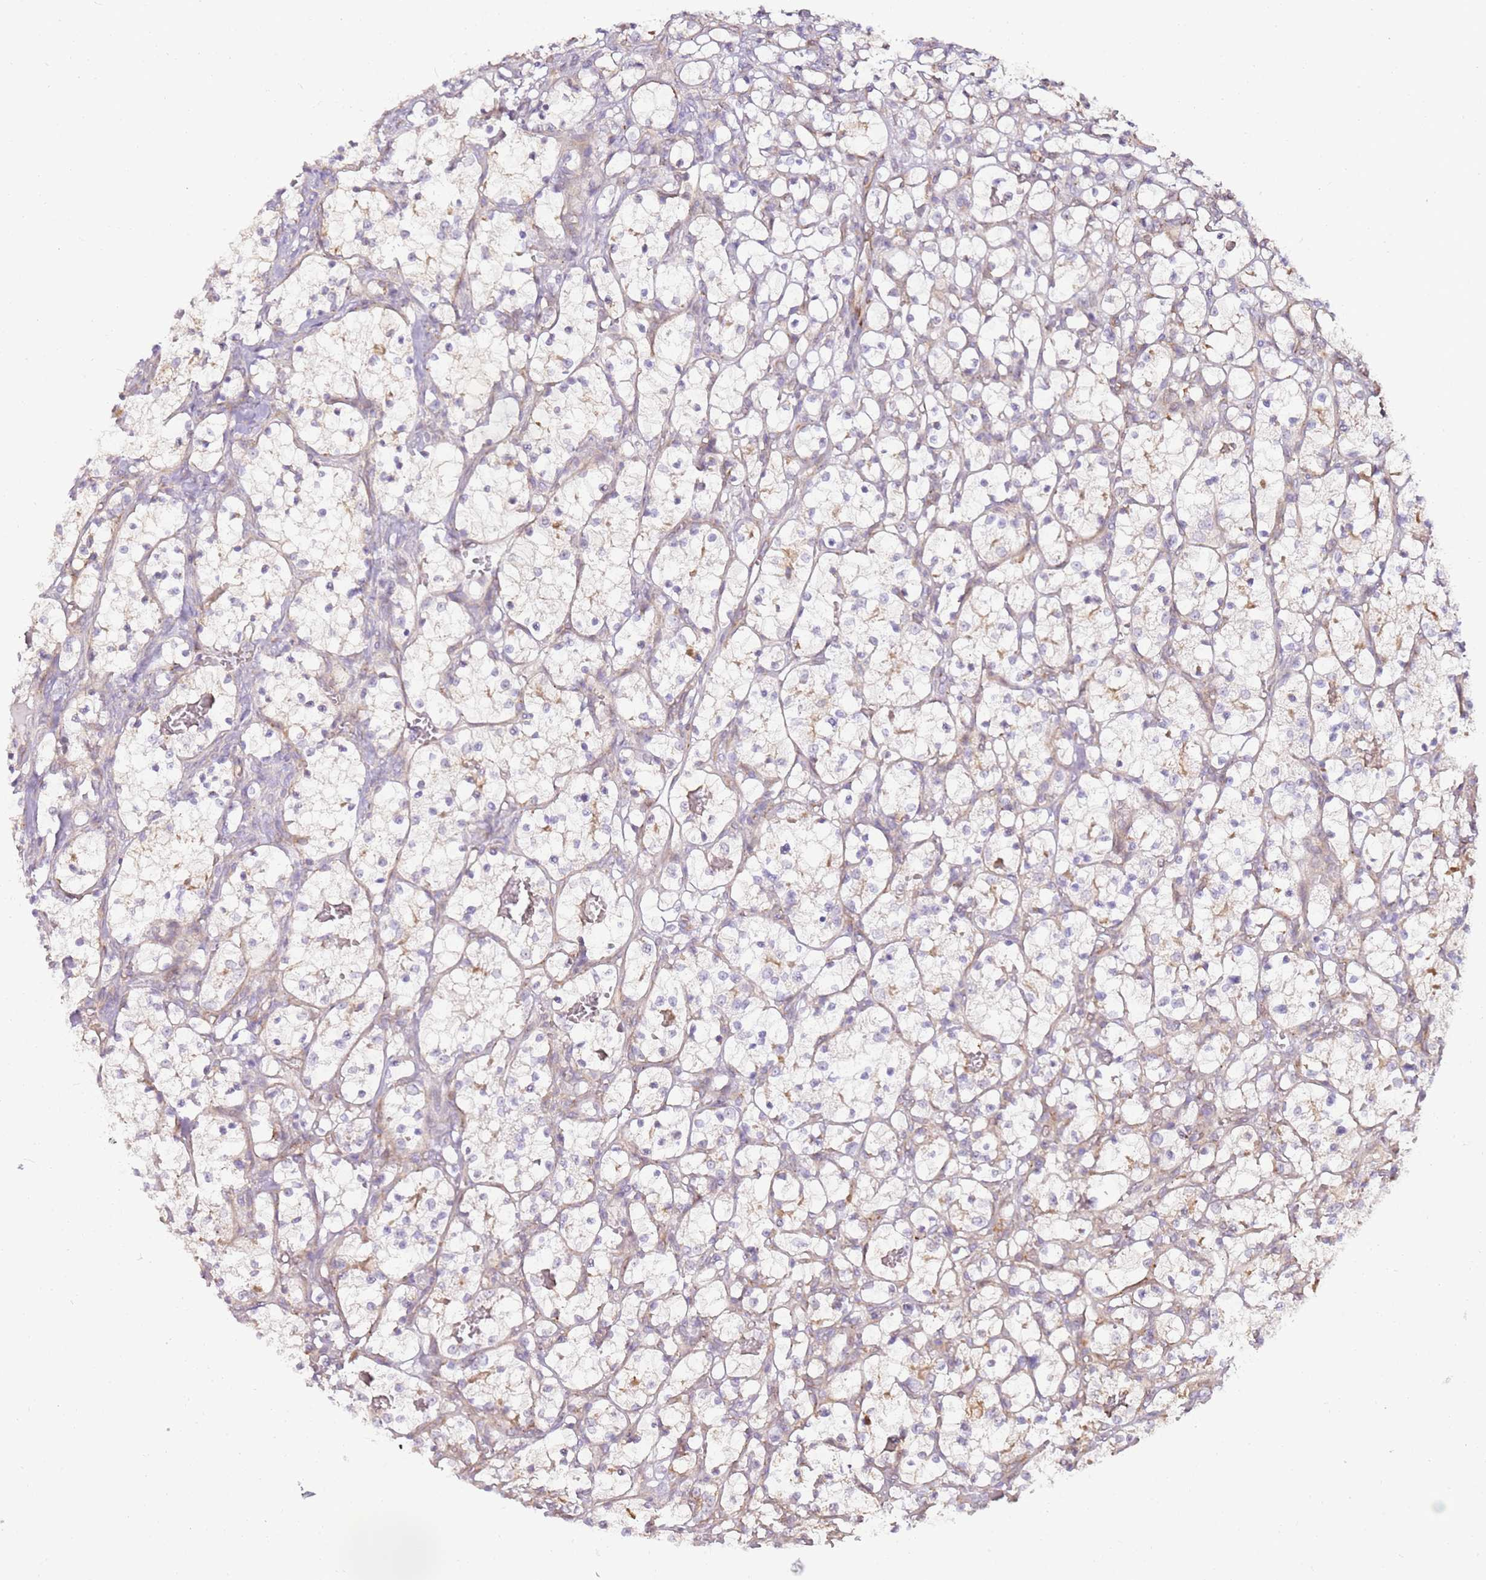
{"staining": {"intensity": "negative", "quantity": "none", "location": "none"}, "tissue": "renal cancer", "cell_type": "Tumor cells", "image_type": "cancer", "snomed": [{"axis": "morphology", "description": "Adenocarcinoma, NOS"}, {"axis": "topography", "description": "Kidney"}], "caption": "The IHC photomicrograph has no significant staining in tumor cells of renal adenocarcinoma tissue. (Stains: DAB (3,3'-diaminobenzidine) immunohistochemistry with hematoxylin counter stain, Microscopy: brightfield microscopy at high magnification).", "gene": "GRAP", "patient": {"sex": "female", "age": 69}}